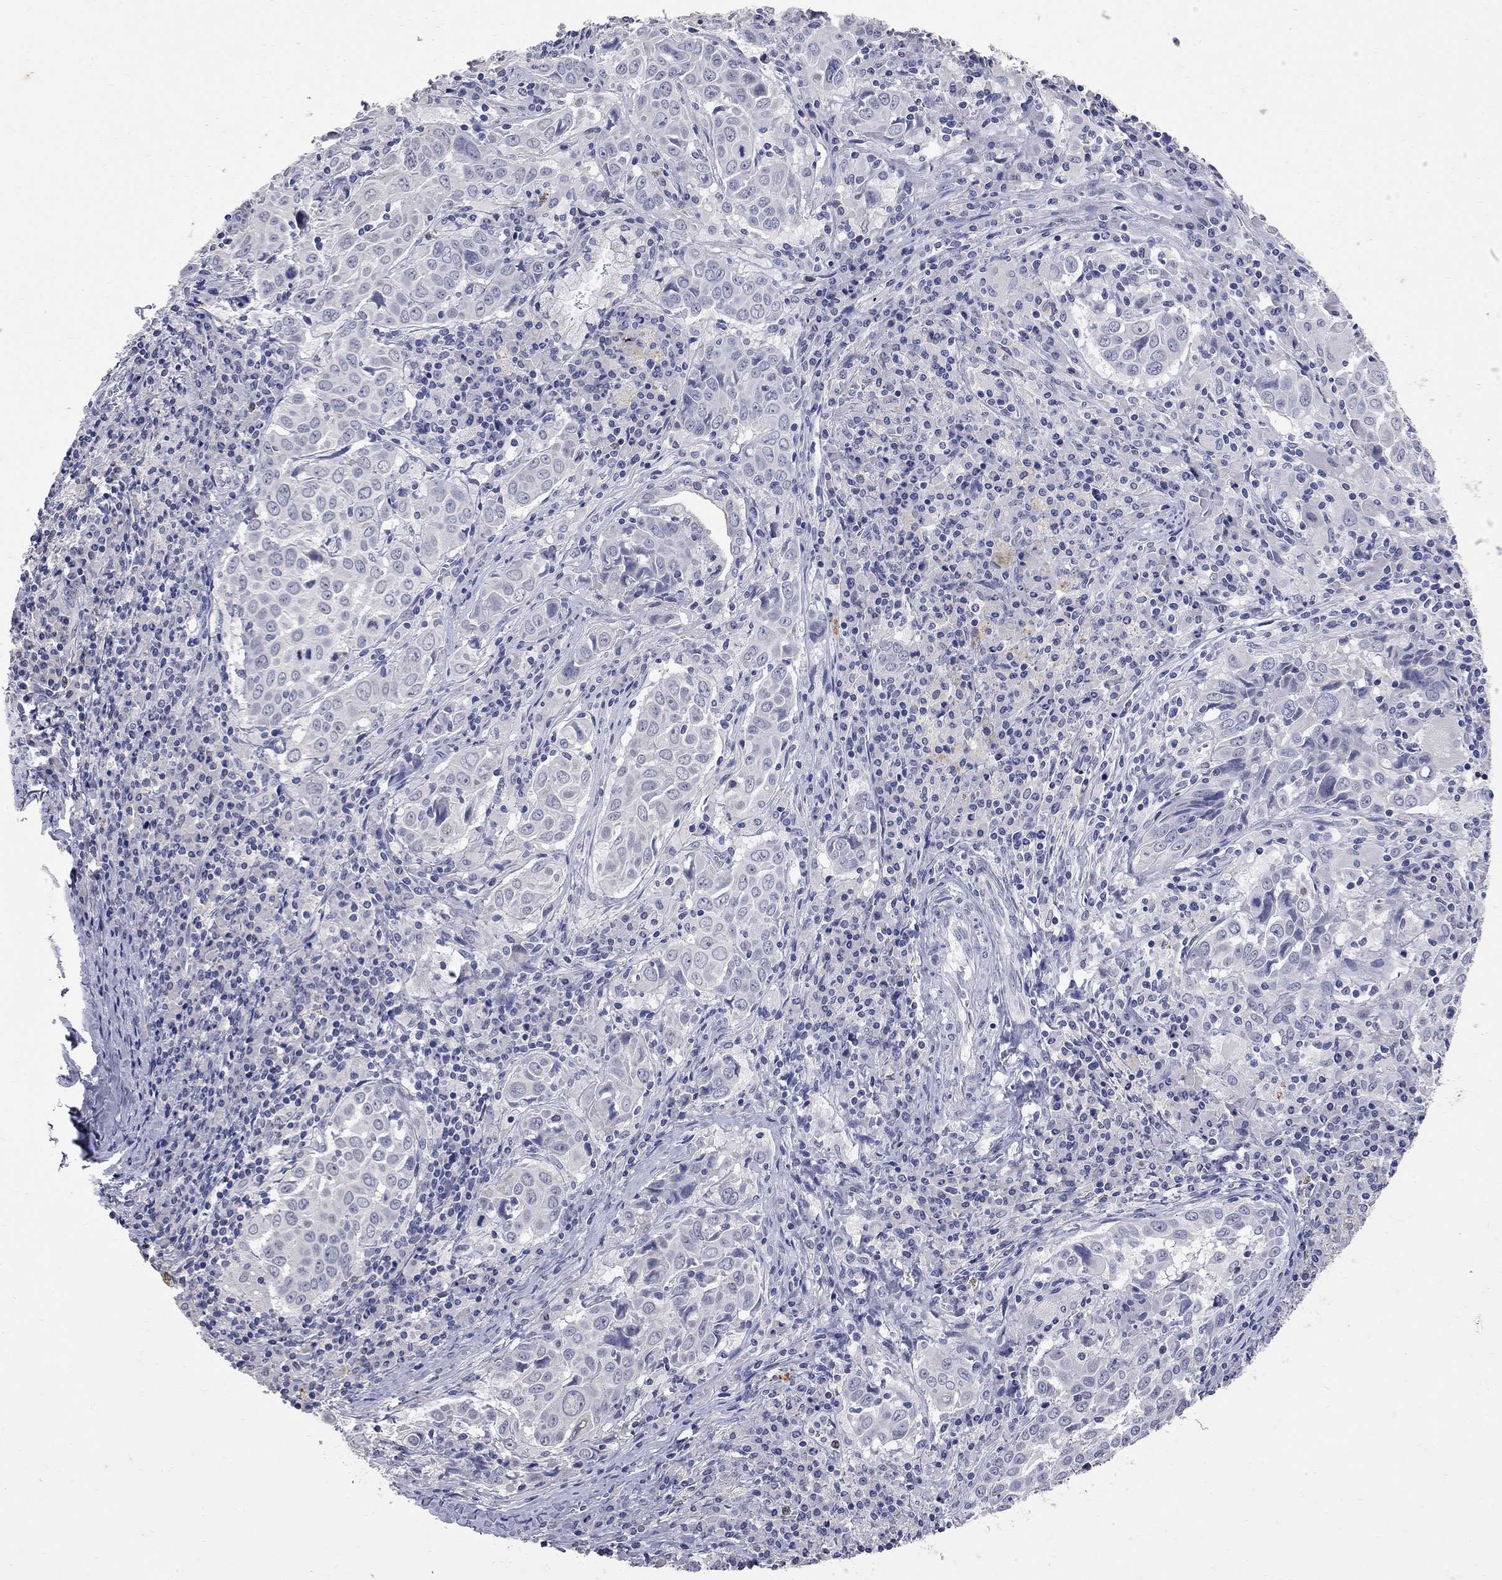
{"staining": {"intensity": "negative", "quantity": "none", "location": "none"}, "tissue": "lung cancer", "cell_type": "Tumor cells", "image_type": "cancer", "snomed": [{"axis": "morphology", "description": "Squamous cell carcinoma, NOS"}, {"axis": "topography", "description": "Lung"}], "caption": "This photomicrograph is of lung squamous cell carcinoma stained with immunohistochemistry to label a protein in brown with the nuclei are counter-stained blue. There is no positivity in tumor cells. (Brightfield microscopy of DAB (3,3'-diaminobenzidine) immunohistochemistry (IHC) at high magnification).", "gene": "NOS2", "patient": {"sex": "male", "age": 57}}